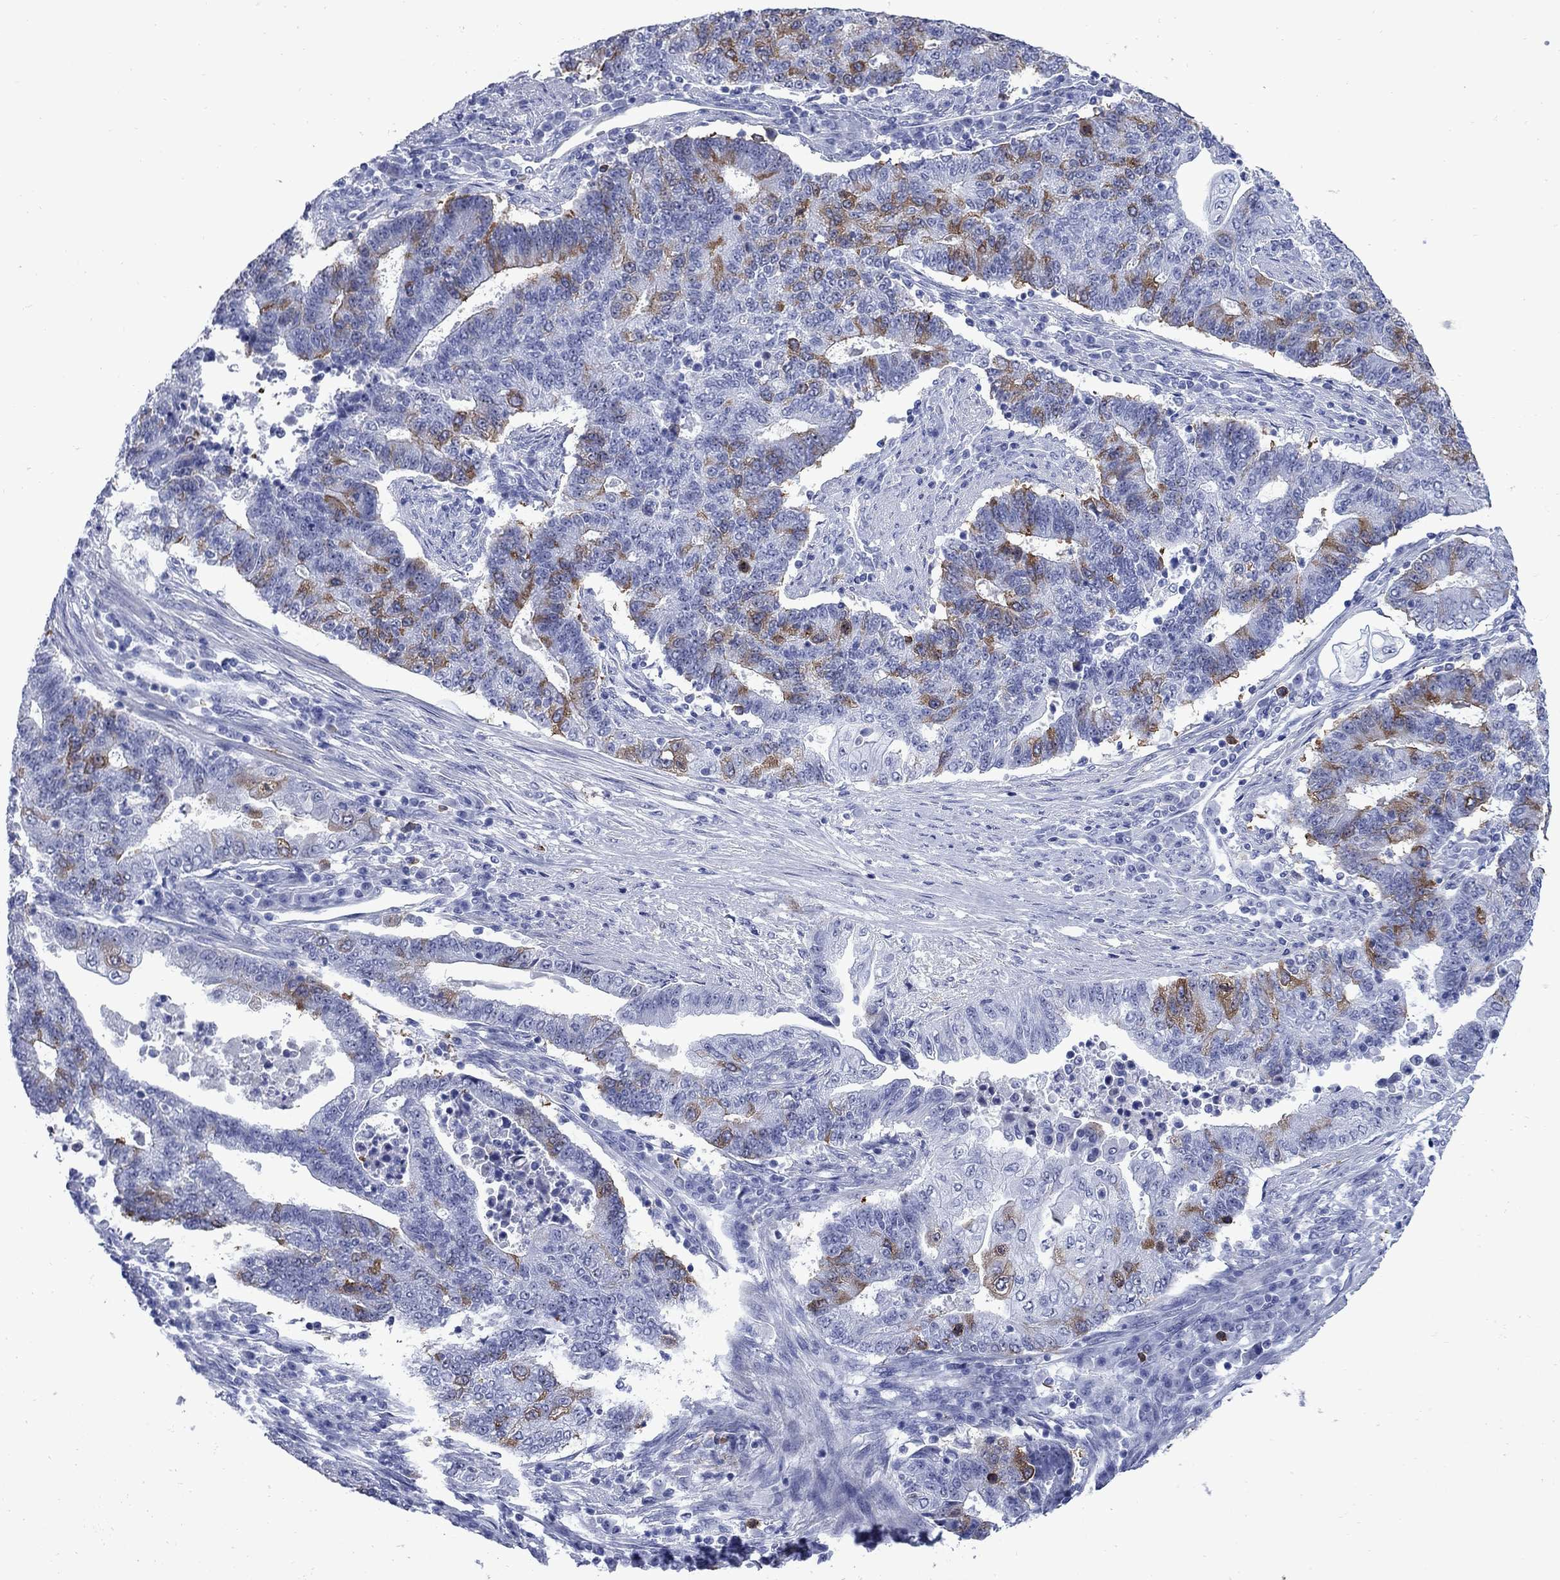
{"staining": {"intensity": "strong", "quantity": "<25%", "location": "cytoplasmic/membranous"}, "tissue": "endometrial cancer", "cell_type": "Tumor cells", "image_type": "cancer", "snomed": [{"axis": "morphology", "description": "Adenocarcinoma, NOS"}, {"axis": "topography", "description": "Uterus"}, {"axis": "topography", "description": "Endometrium"}], "caption": "This is an image of IHC staining of endometrial cancer, which shows strong positivity in the cytoplasmic/membranous of tumor cells.", "gene": "TACC3", "patient": {"sex": "female", "age": 54}}